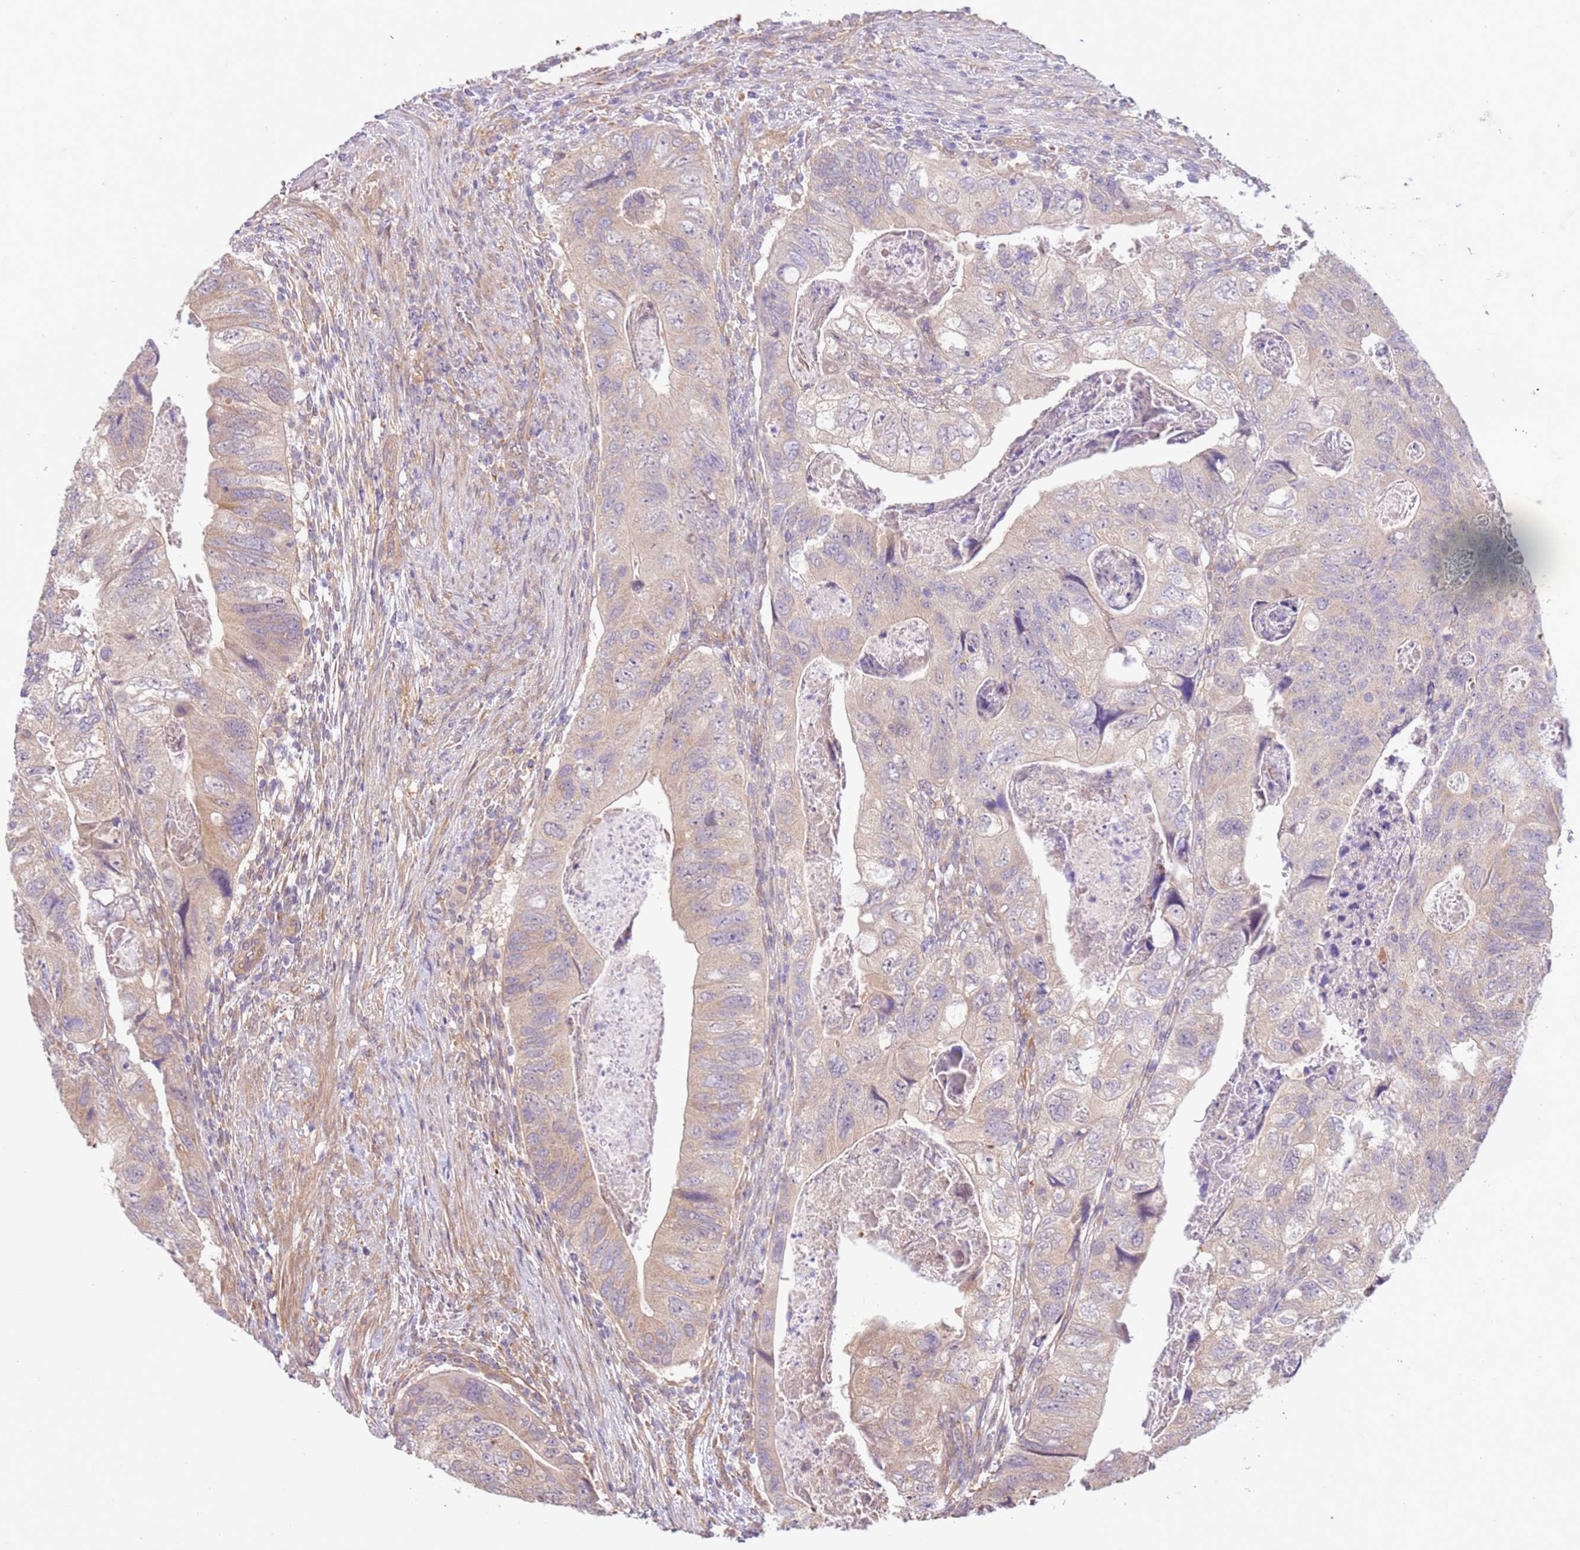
{"staining": {"intensity": "weak", "quantity": "<25%", "location": "cytoplasmic/membranous"}, "tissue": "colorectal cancer", "cell_type": "Tumor cells", "image_type": "cancer", "snomed": [{"axis": "morphology", "description": "Adenocarcinoma, NOS"}, {"axis": "topography", "description": "Rectum"}], "caption": "Tumor cells are negative for protein expression in human colorectal cancer (adenocarcinoma). (DAB immunohistochemistry (IHC) visualized using brightfield microscopy, high magnification).", "gene": "SCARA3", "patient": {"sex": "male", "age": 63}}